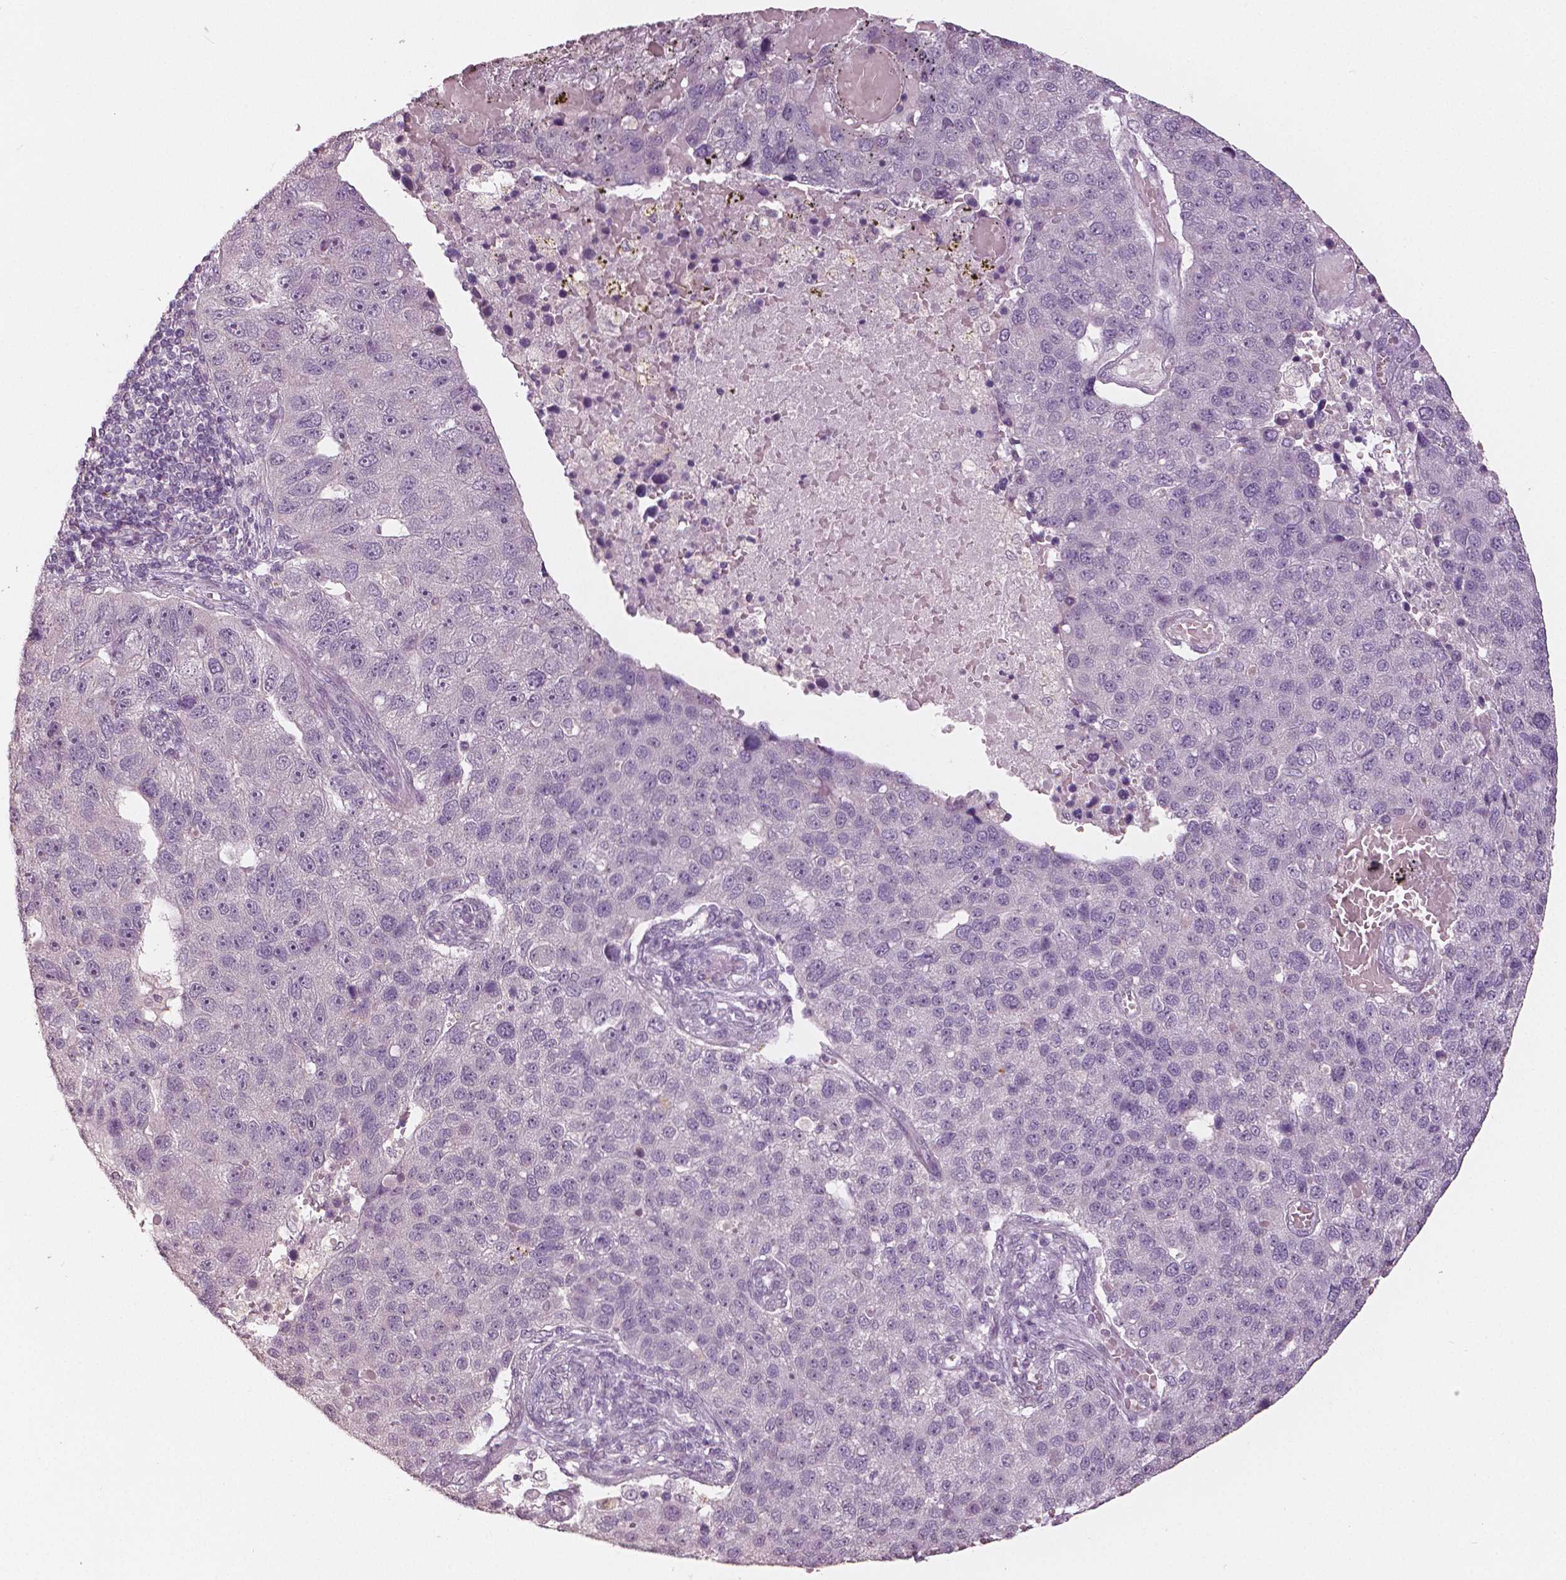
{"staining": {"intensity": "negative", "quantity": "none", "location": "none"}, "tissue": "pancreatic cancer", "cell_type": "Tumor cells", "image_type": "cancer", "snomed": [{"axis": "morphology", "description": "Adenocarcinoma, NOS"}, {"axis": "topography", "description": "Pancreas"}], "caption": "The immunohistochemistry (IHC) micrograph has no significant staining in tumor cells of pancreatic cancer tissue.", "gene": "NANOG", "patient": {"sex": "female", "age": 61}}